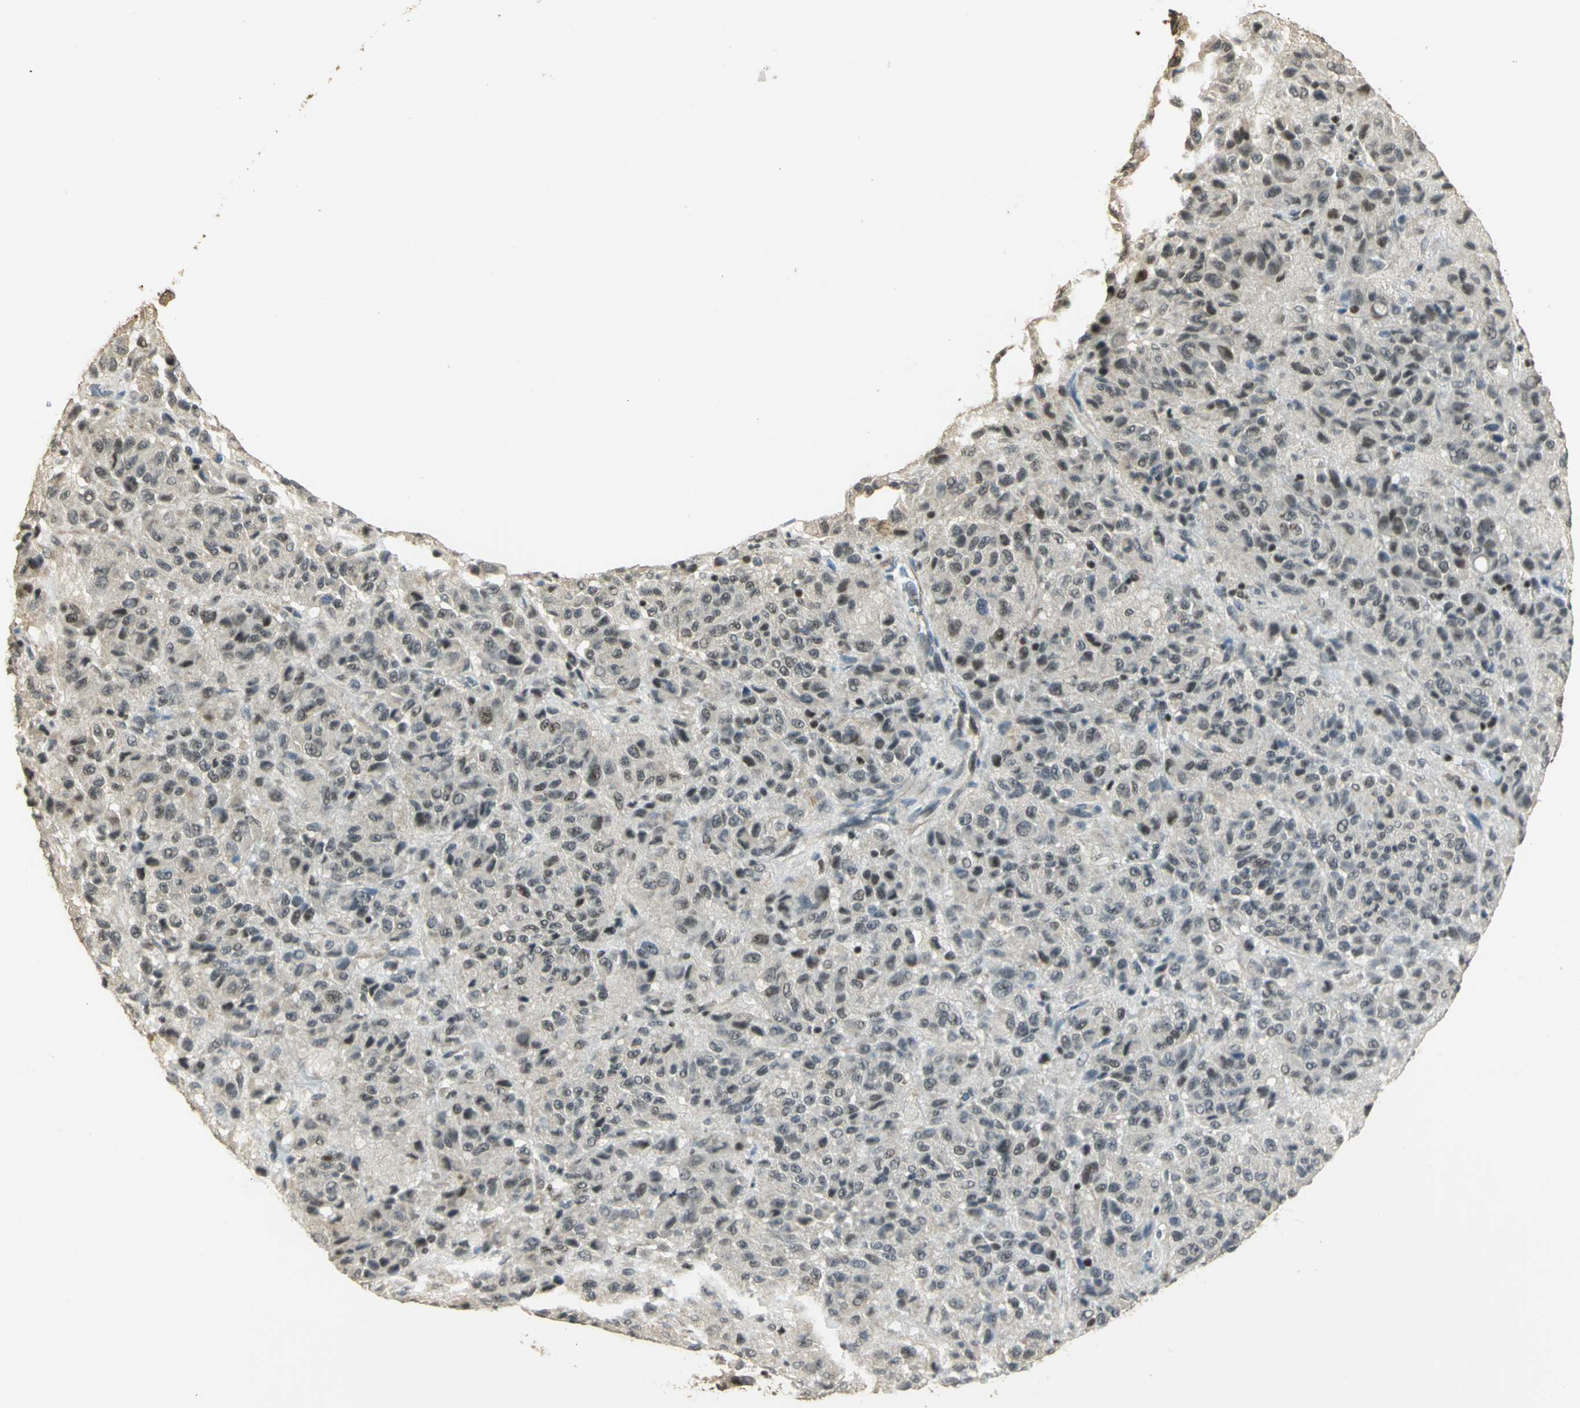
{"staining": {"intensity": "weak", "quantity": "<25%", "location": "nuclear"}, "tissue": "melanoma", "cell_type": "Tumor cells", "image_type": "cancer", "snomed": [{"axis": "morphology", "description": "Malignant melanoma, Metastatic site"}, {"axis": "topography", "description": "Lung"}], "caption": "An IHC image of malignant melanoma (metastatic site) is shown. There is no staining in tumor cells of malignant melanoma (metastatic site).", "gene": "ELF1", "patient": {"sex": "male", "age": 64}}